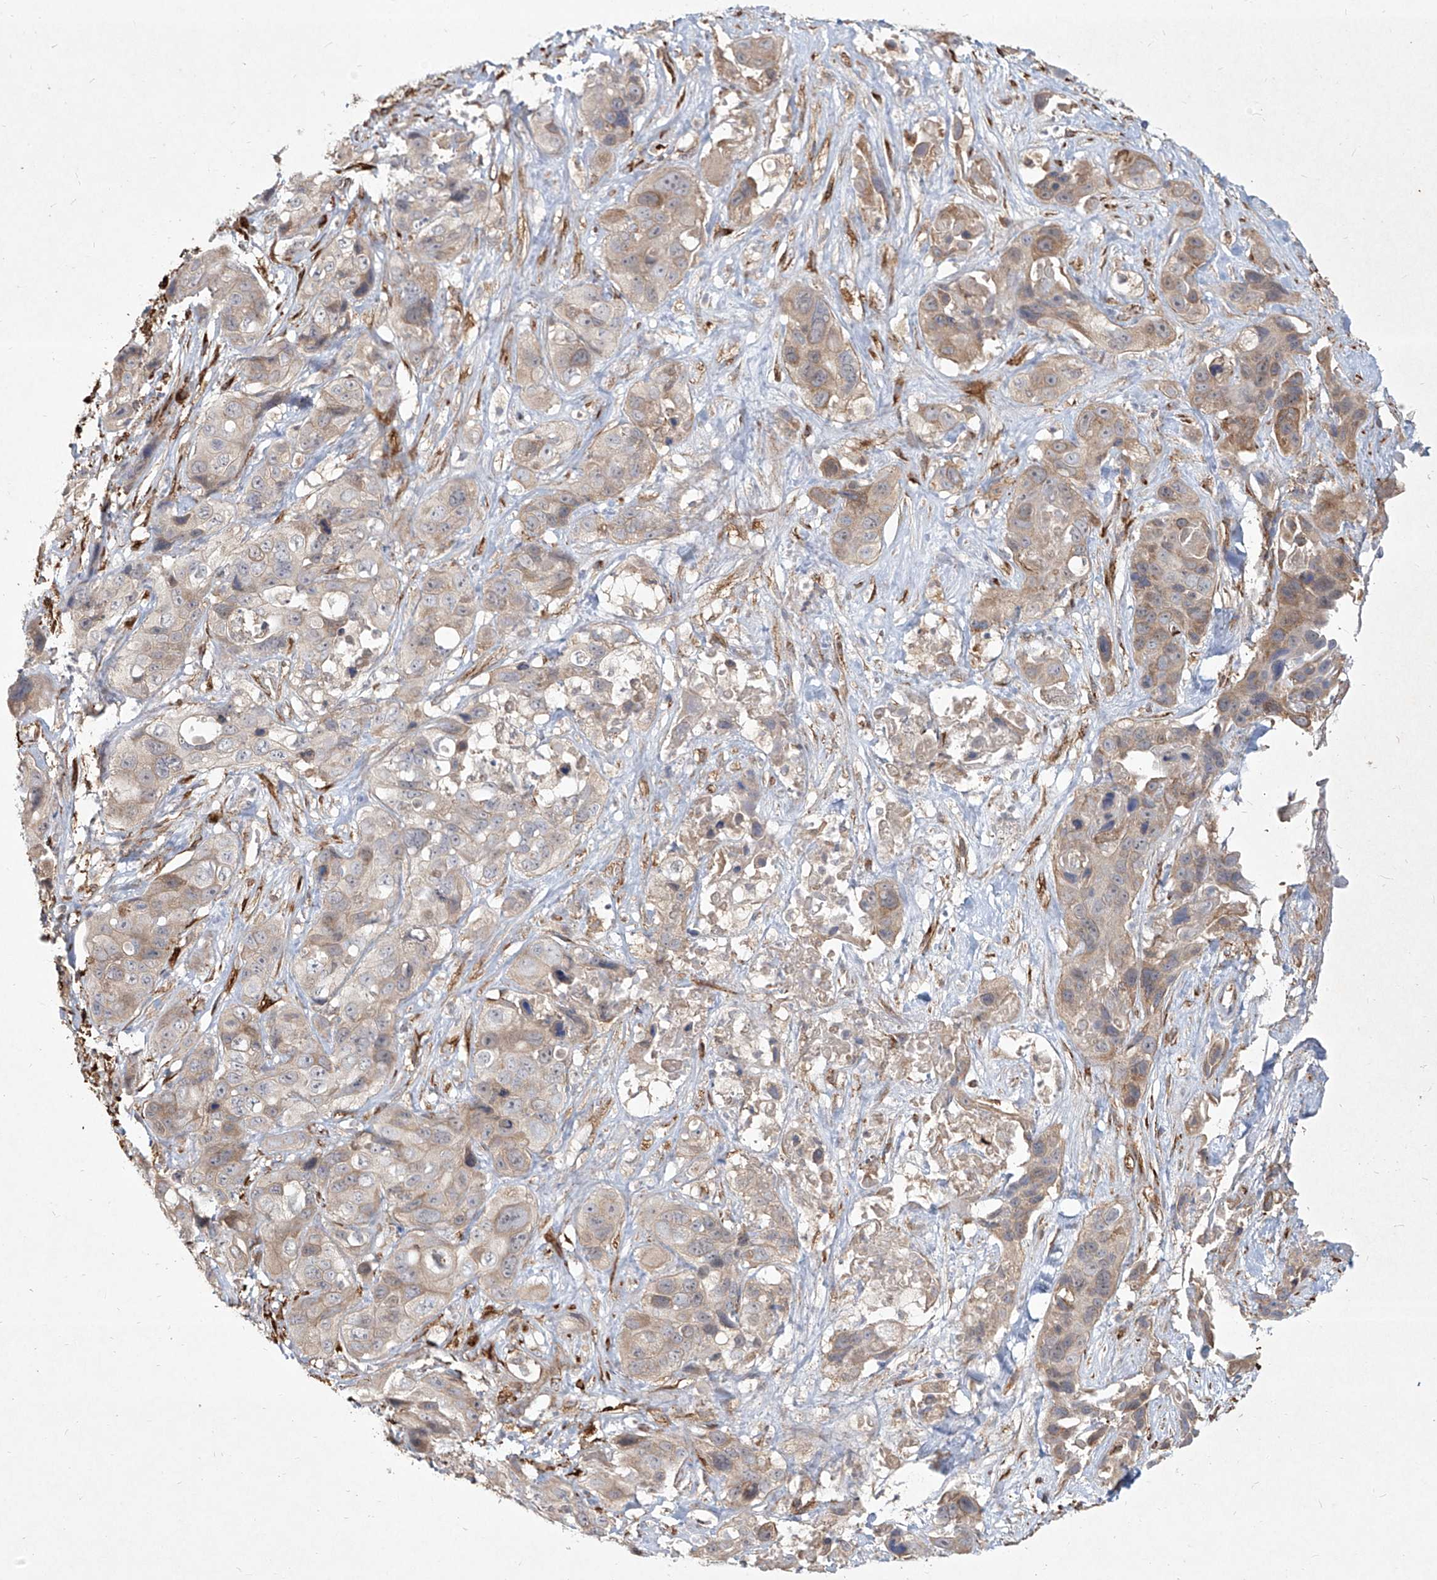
{"staining": {"intensity": "weak", "quantity": "<25%", "location": "cytoplasmic/membranous"}, "tissue": "liver cancer", "cell_type": "Tumor cells", "image_type": "cancer", "snomed": [{"axis": "morphology", "description": "Cholangiocarcinoma"}, {"axis": "topography", "description": "Liver"}], "caption": "High power microscopy micrograph of an immunohistochemistry photomicrograph of liver cholangiocarcinoma, revealing no significant expression in tumor cells.", "gene": "CD209", "patient": {"sex": "female", "age": 61}}